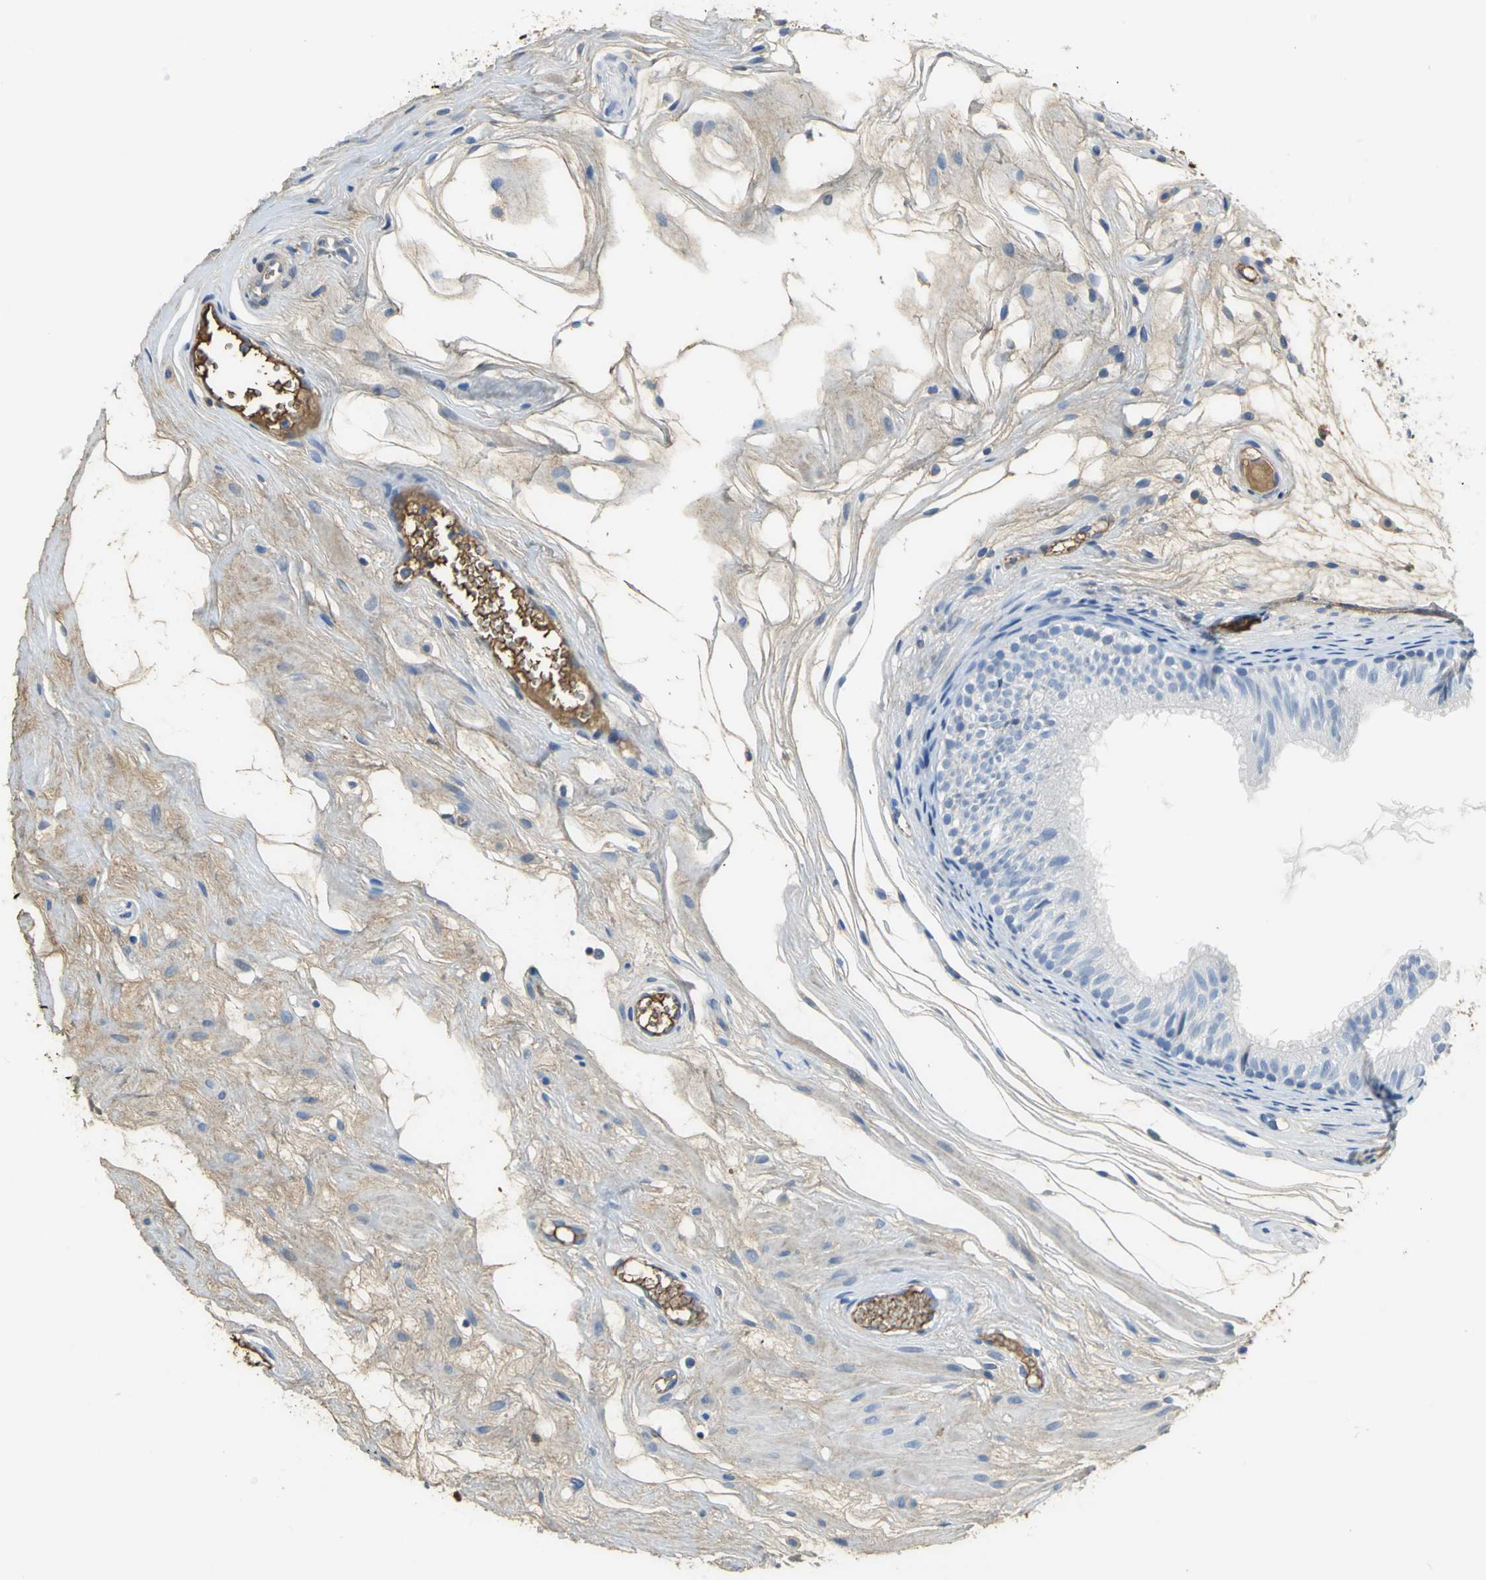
{"staining": {"intensity": "moderate", "quantity": ">75%", "location": "cytoplasmic/membranous"}, "tissue": "epididymis", "cell_type": "Glandular cells", "image_type": "normal", "snomed": [{"axis": "morphology", "description": "Normal tissue, NOS"}, {"axis": "morphology", "description": "Atrophy, NOS"}, {"axis": "topography", "description": "Testis"}, {"axis": "topography", "description": "Epididymis"}], "caption": "Immunohistochemistry of unremarkable epididymis reveals medium levels of moderate cytoplasmic/membranous staining in approximately >75% of glandular cells.", "gene": "GYG2", "patient": {"sex": "male", "age": 18}}